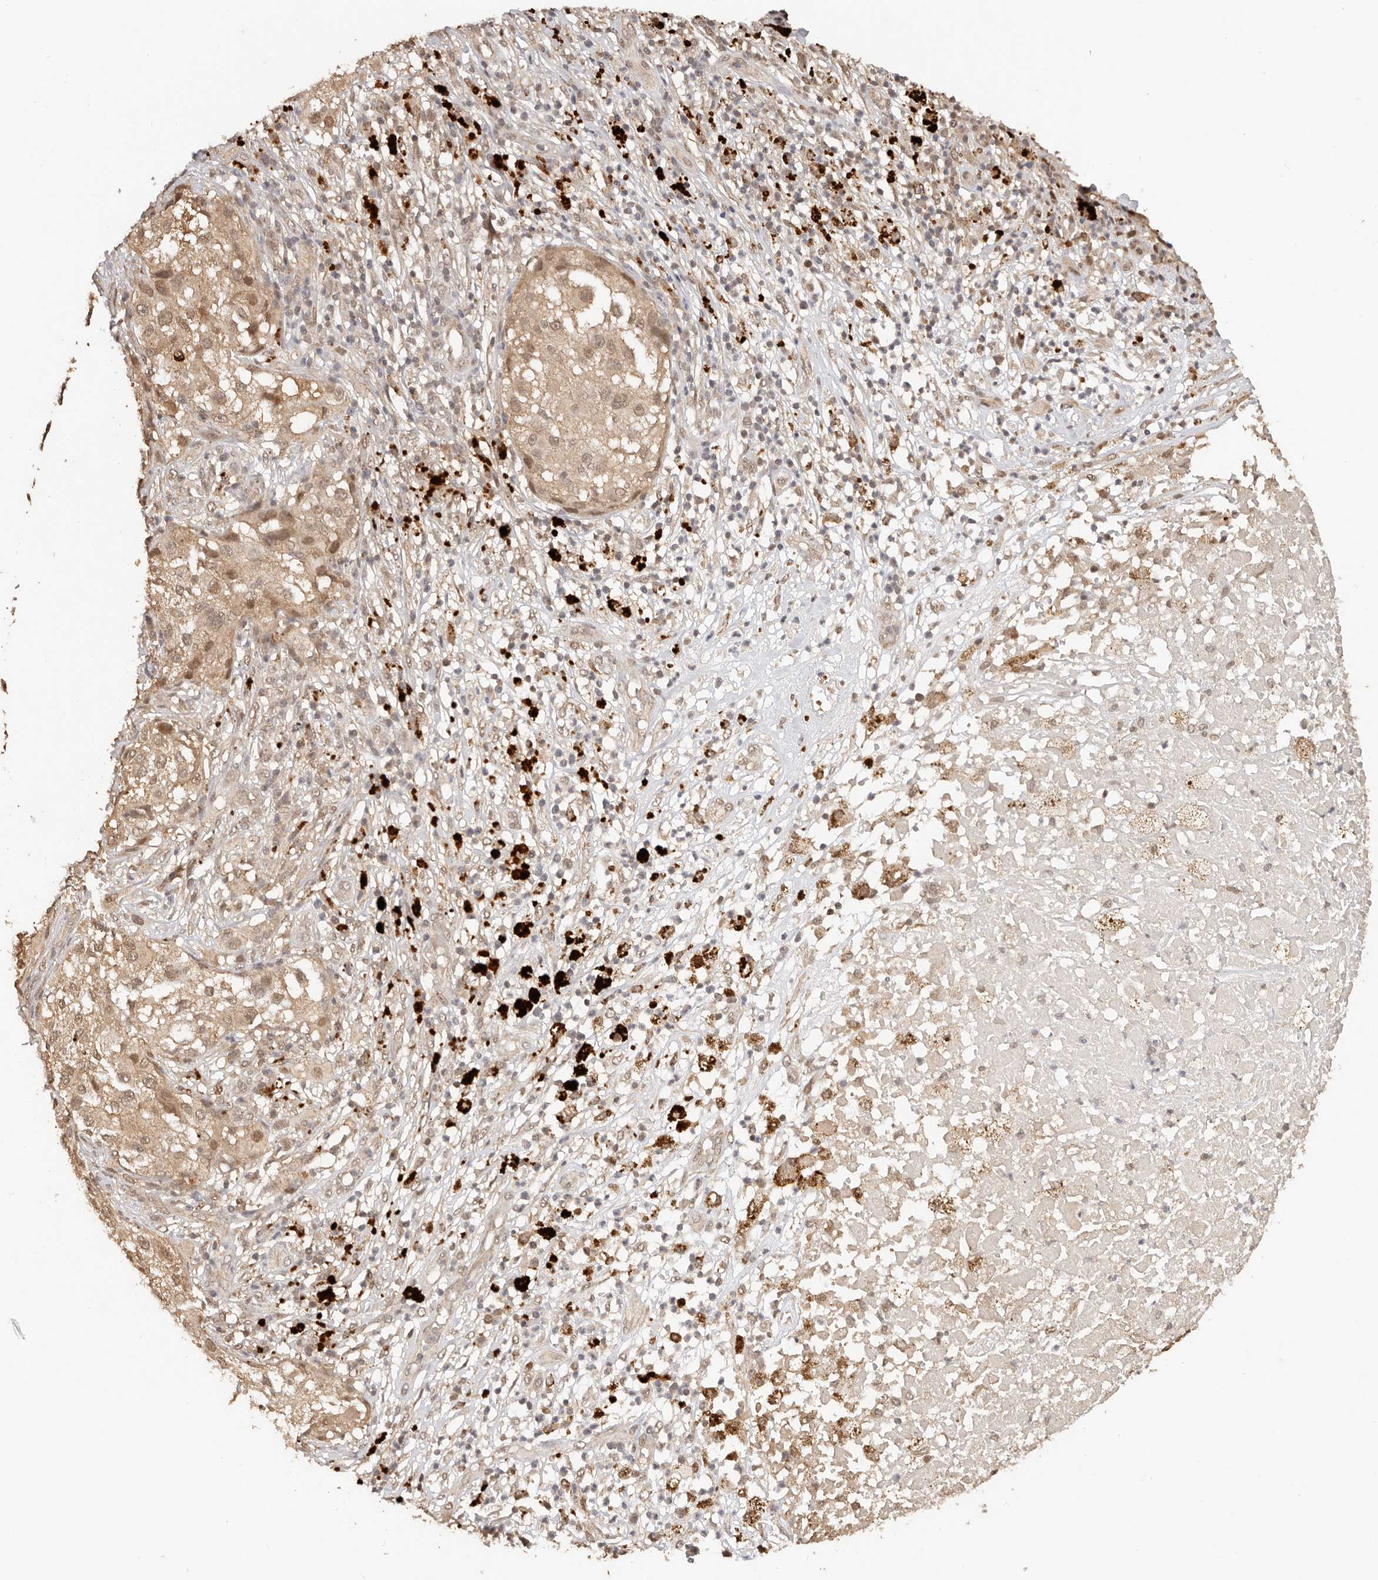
{"staining": {"intensity": "moderate", "quantity": ">75%", "location": "cytoplasmic/membranous,nuclear"}, "tissue": "melanoma", "cell_type": "Tumor cells", "image_type": "cancer", "snomed": [{"axis": "morphology", "description": "Necrosis, NOS"}, {"axis": "morphology", "description": "Malignant melanoma, NOS"}, {"axis": "topography", "description": "Skin"}], "caption": "Melanoma stained with IHC shows moderate cytoplasmic/membranous and nuclear positivity in about >75% of tumor cells. Nuclei are stained in blue.", "gene": "PSMA5", "patient": {"sex": "female", "age": 87}}